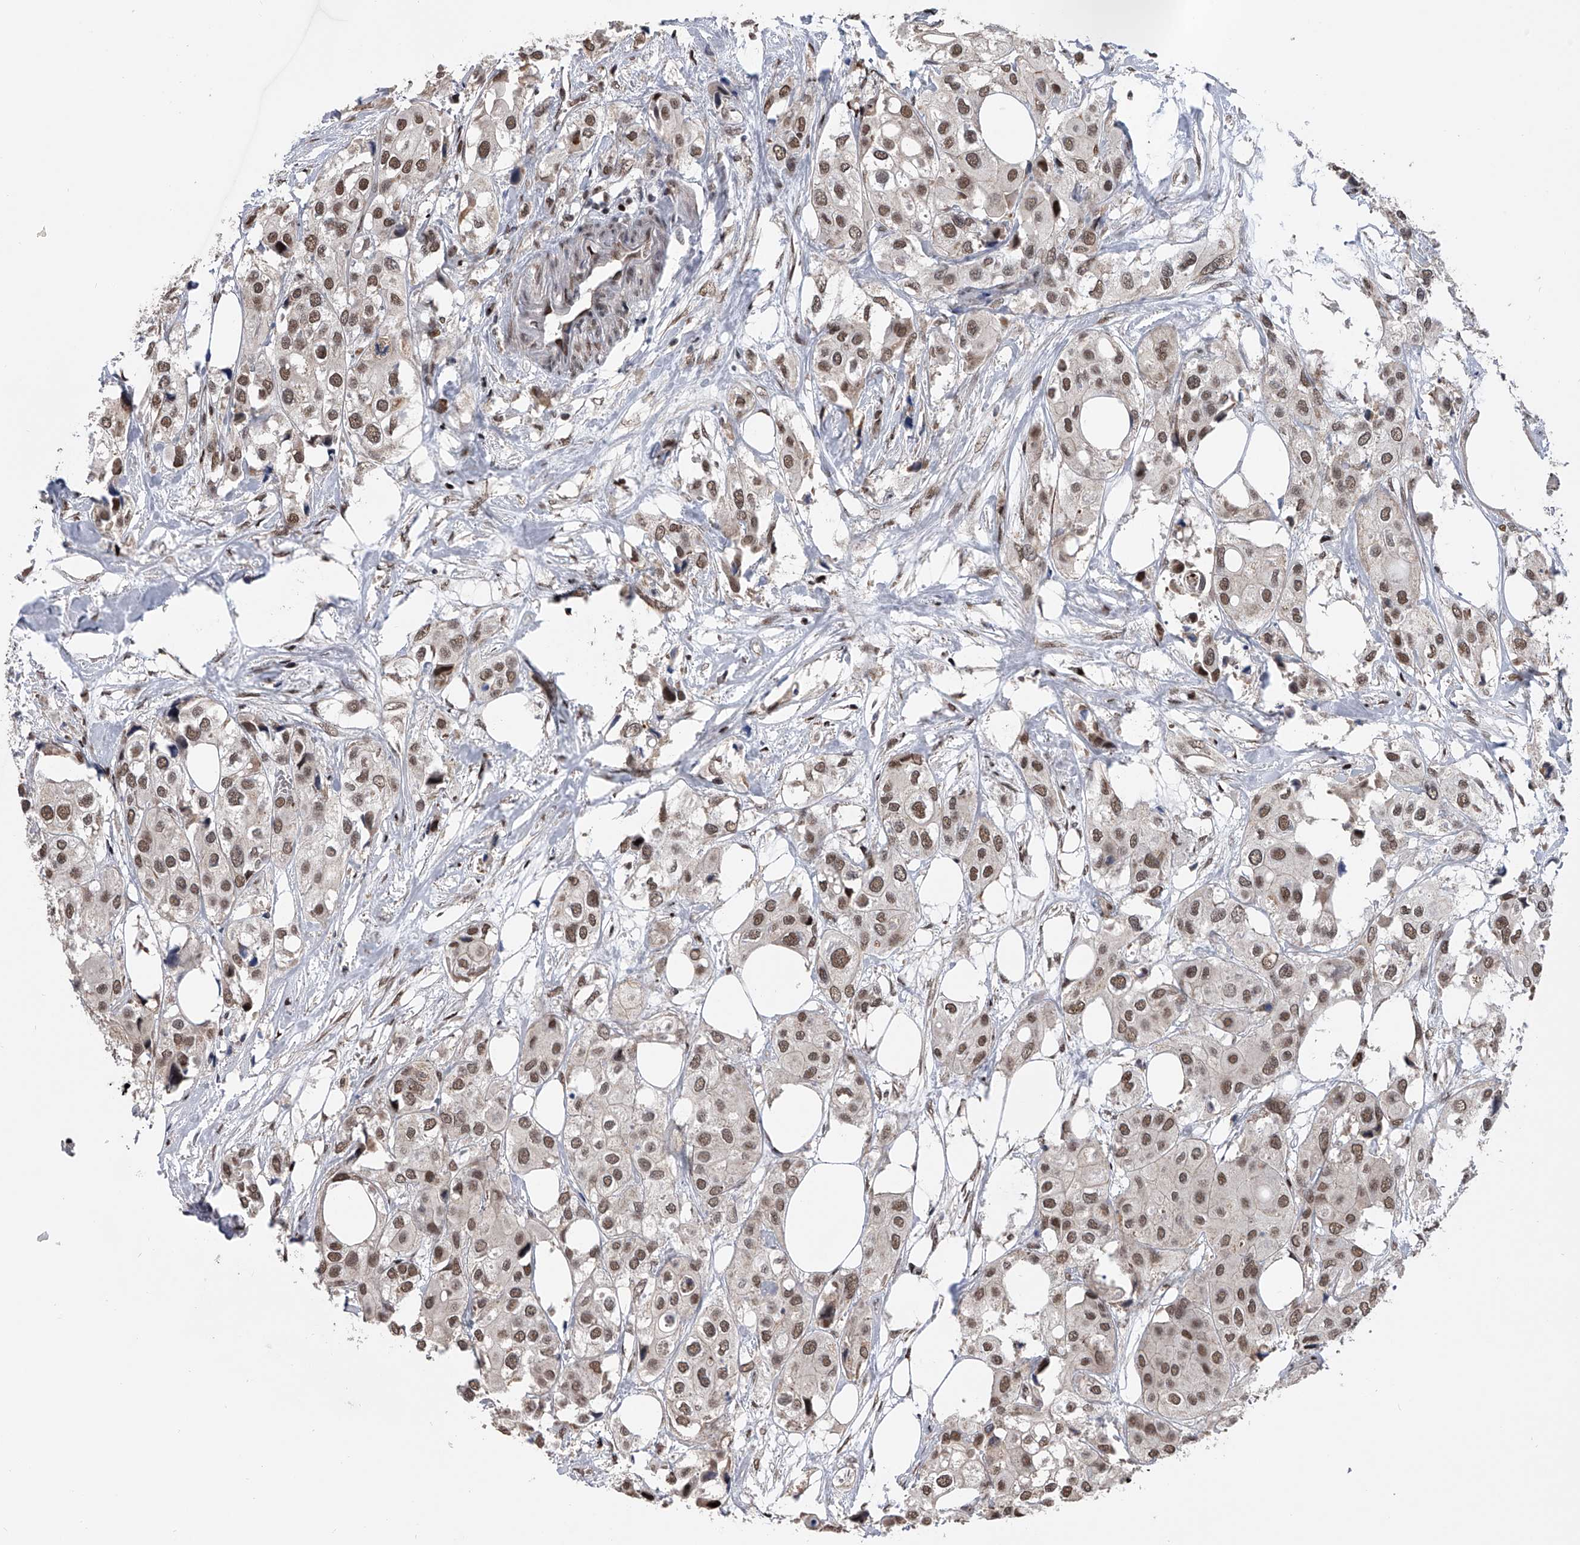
{"staining": {"intensity": "moderate", "quantity": ">75%", "location": "nuclear"}, "tissue": "urothelial cancer", "cell_type": "Tumor cells", "image_type": "cancer", "snomed": [{"axis": "morphology", "description": "Urothelial carcinoma, High grade"}, {"axis": "topography", "description": "Urinary bladder"}], "caption": "High-grade urothelial carcinoma stained for a protein displays moderate nuclear positivity in tumor cells.", "gene": "ZNF426", "patient": {"sex": "male", "age": 64}}